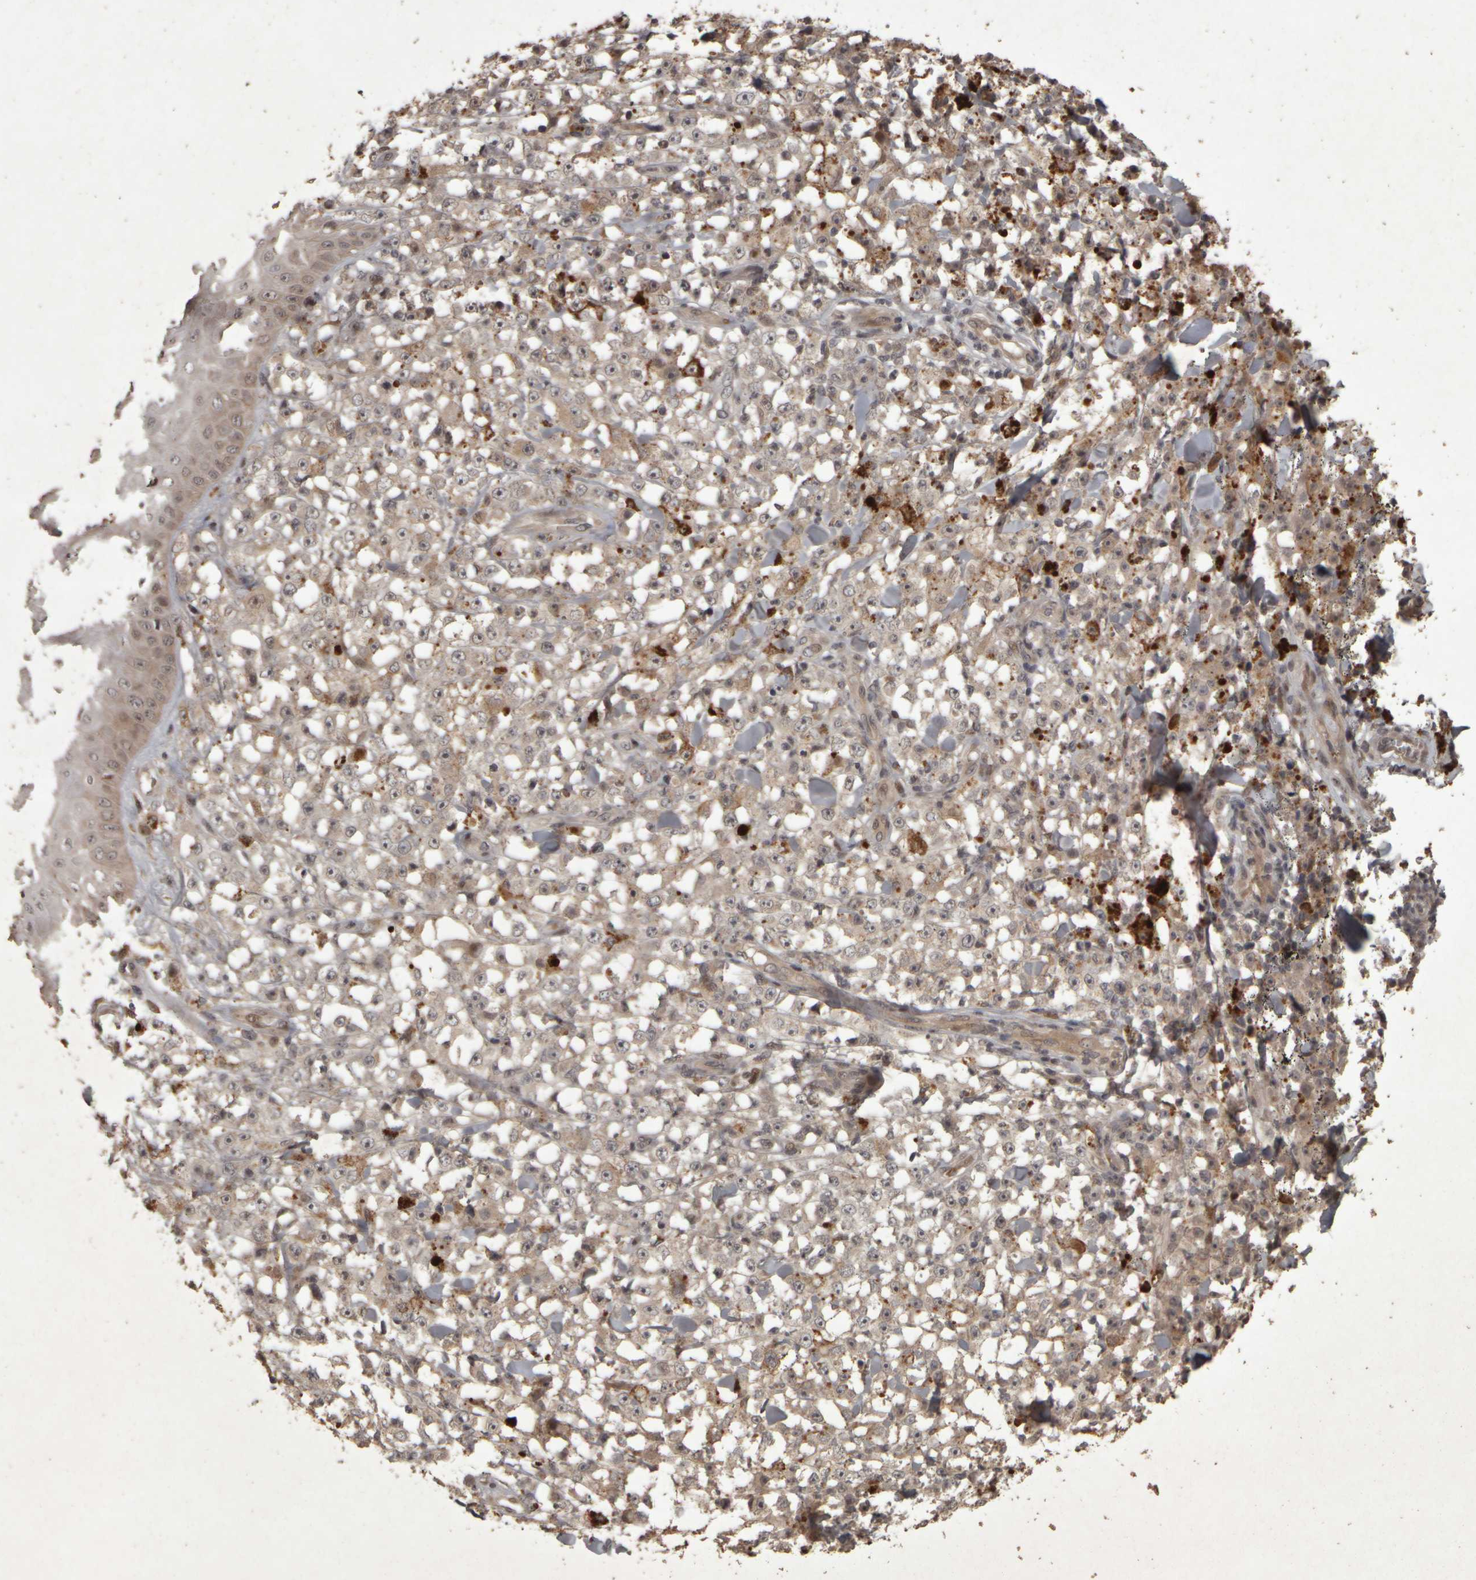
{"staining": {"intensity": "negative", "quantity": "none", "location": "none"}, "tissue": "melanoma", "cell_type": "Tumor cells", "image_type": "cancer", "snomed": [{"axis": "morphology", "description": "Malignant melanoma, NOS"}, {"axis": "topography", "description": "Skin"}], "caption": "DAB (3,3'-diaminobenzidine) immunohistochemical staining of human malignant melanoma exhibits no significant staining in tumor cells.", "gene": "ACO1", "patient": {"sex": "female", "age": 82}}